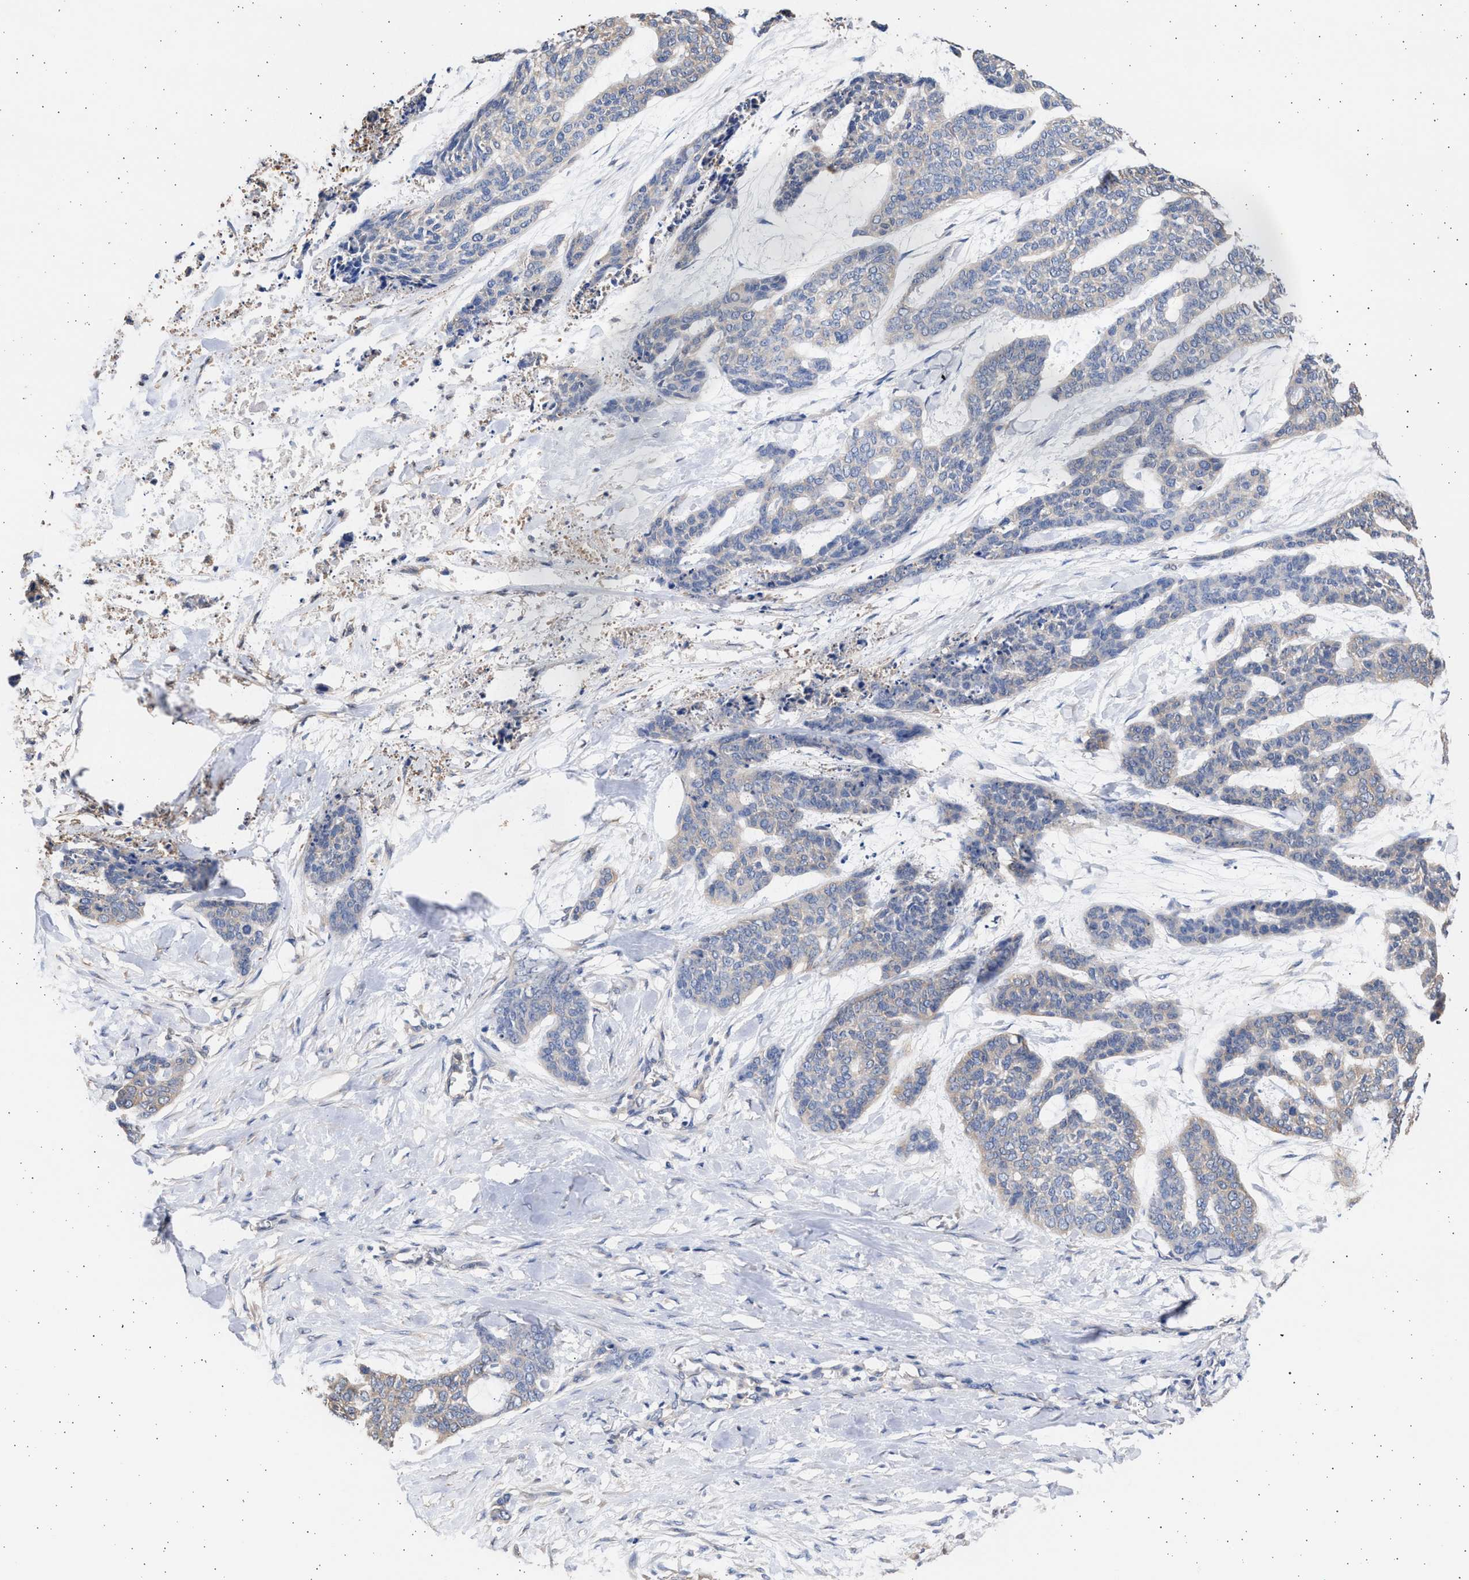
{"staining": {"intensity": "negative", "quantity": "none", "location": "none"}, "tissue": "skin cancer", "cell_type": "Tumor cells", "image_type": "cancer", "snomed": [{"axis": "morphology", "description": "Basal cell carcinoma"}, {"axis": "topography", "description": "Skin"}], "caption": "IHC image of human skin cancer stained for a protein (brown), which reveals no positivity in tumor cells. Nuclei are stained in blue.", "gene": "ALDOC", "patient": {"sex": "female", "age": 64}}